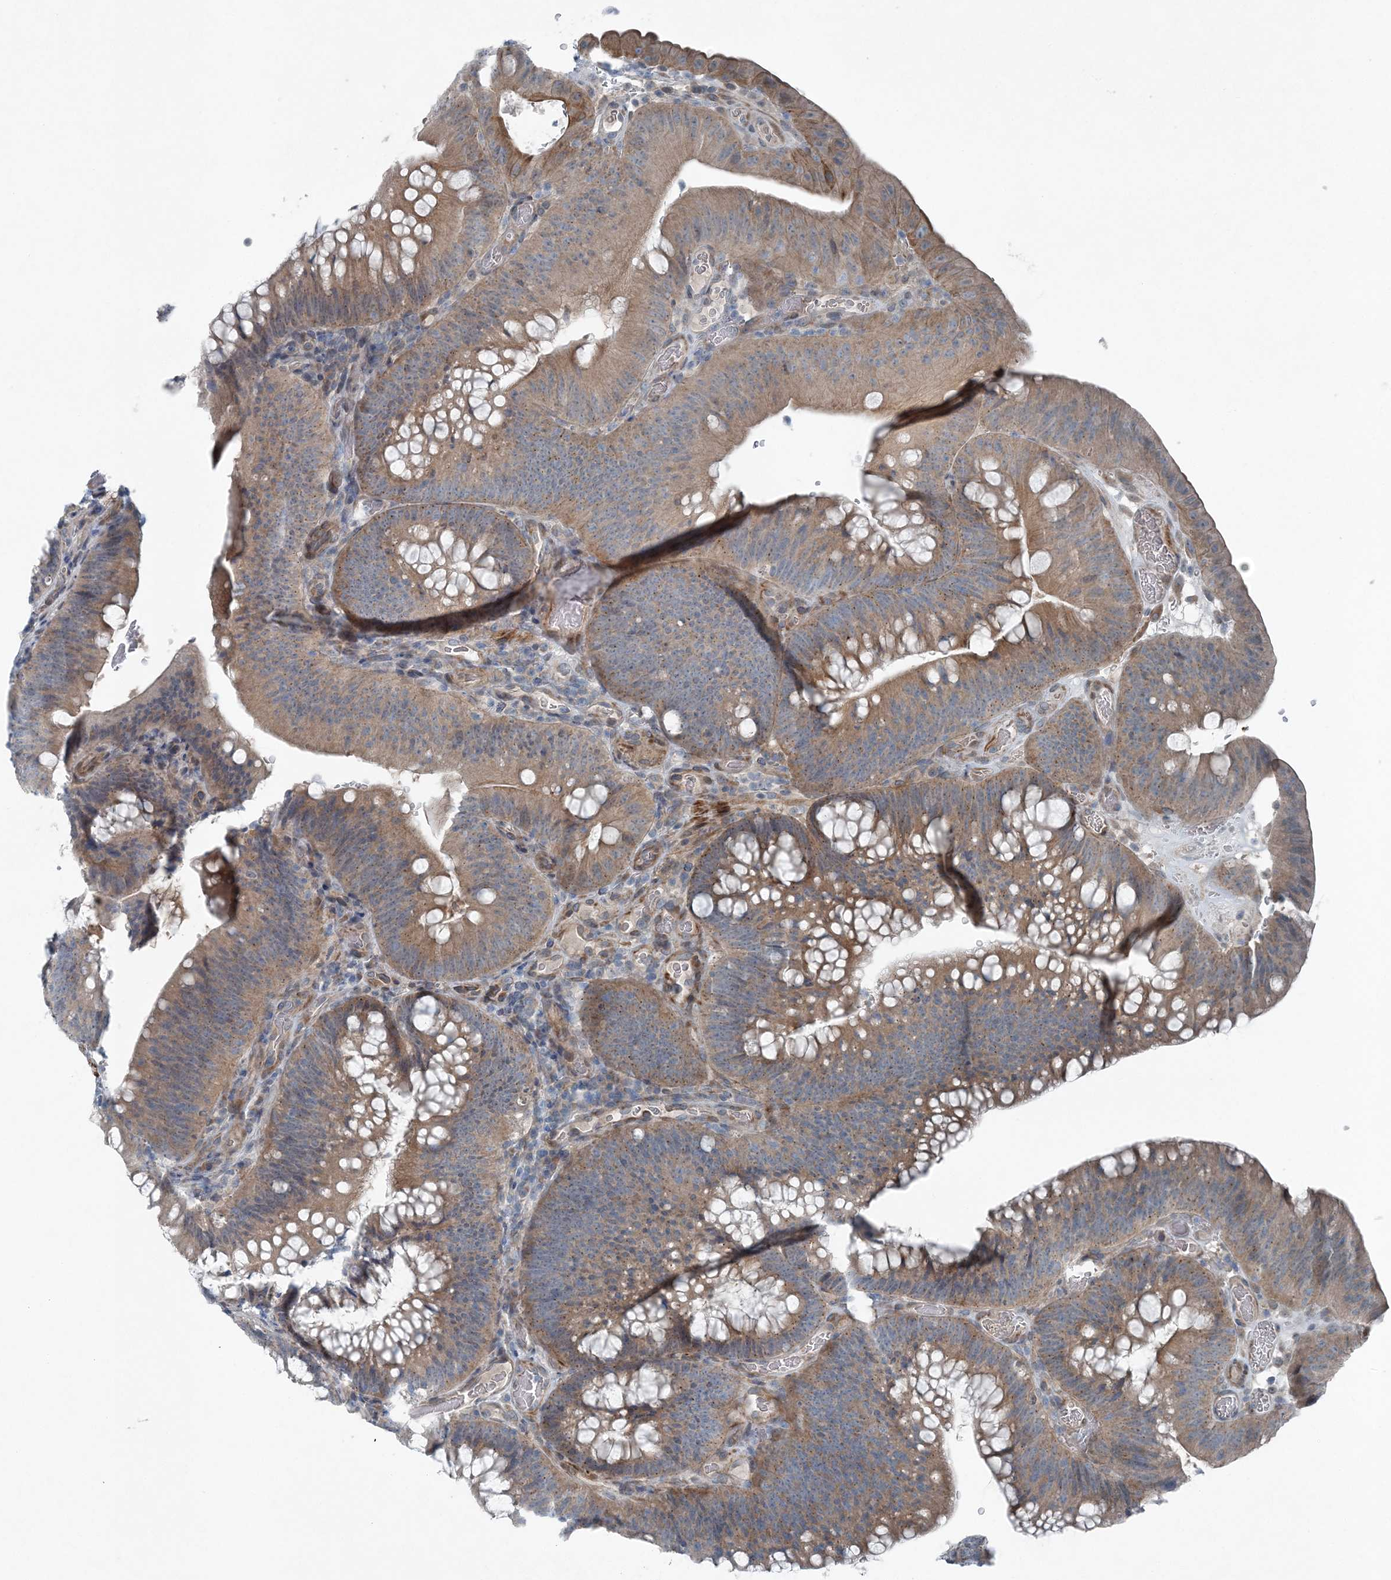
{"staining": {"intensity": "moderate", "quantity": ">75%", "location": "cytoplasmic/membranous"}, "tissue": "colorectal cancer", "cell_type": "Tumor cells", "image_type": "cancer", "snomed": [{"axis": "morphology", "description": "Normal tissue, NOS"}, {"axis": "topography", "description": "Colon"}], "caption": "A brown stain labels moderate cytoplasmic/membranous expression of a protein in colorectal cancer tumor cells. The staining was performed using DAB, with brown indicating positive protein expression. Nuclei are stained blue with hematoxylin.", "gene": "KIAA1586", "patient": {"sex": "female", "age": 82}}